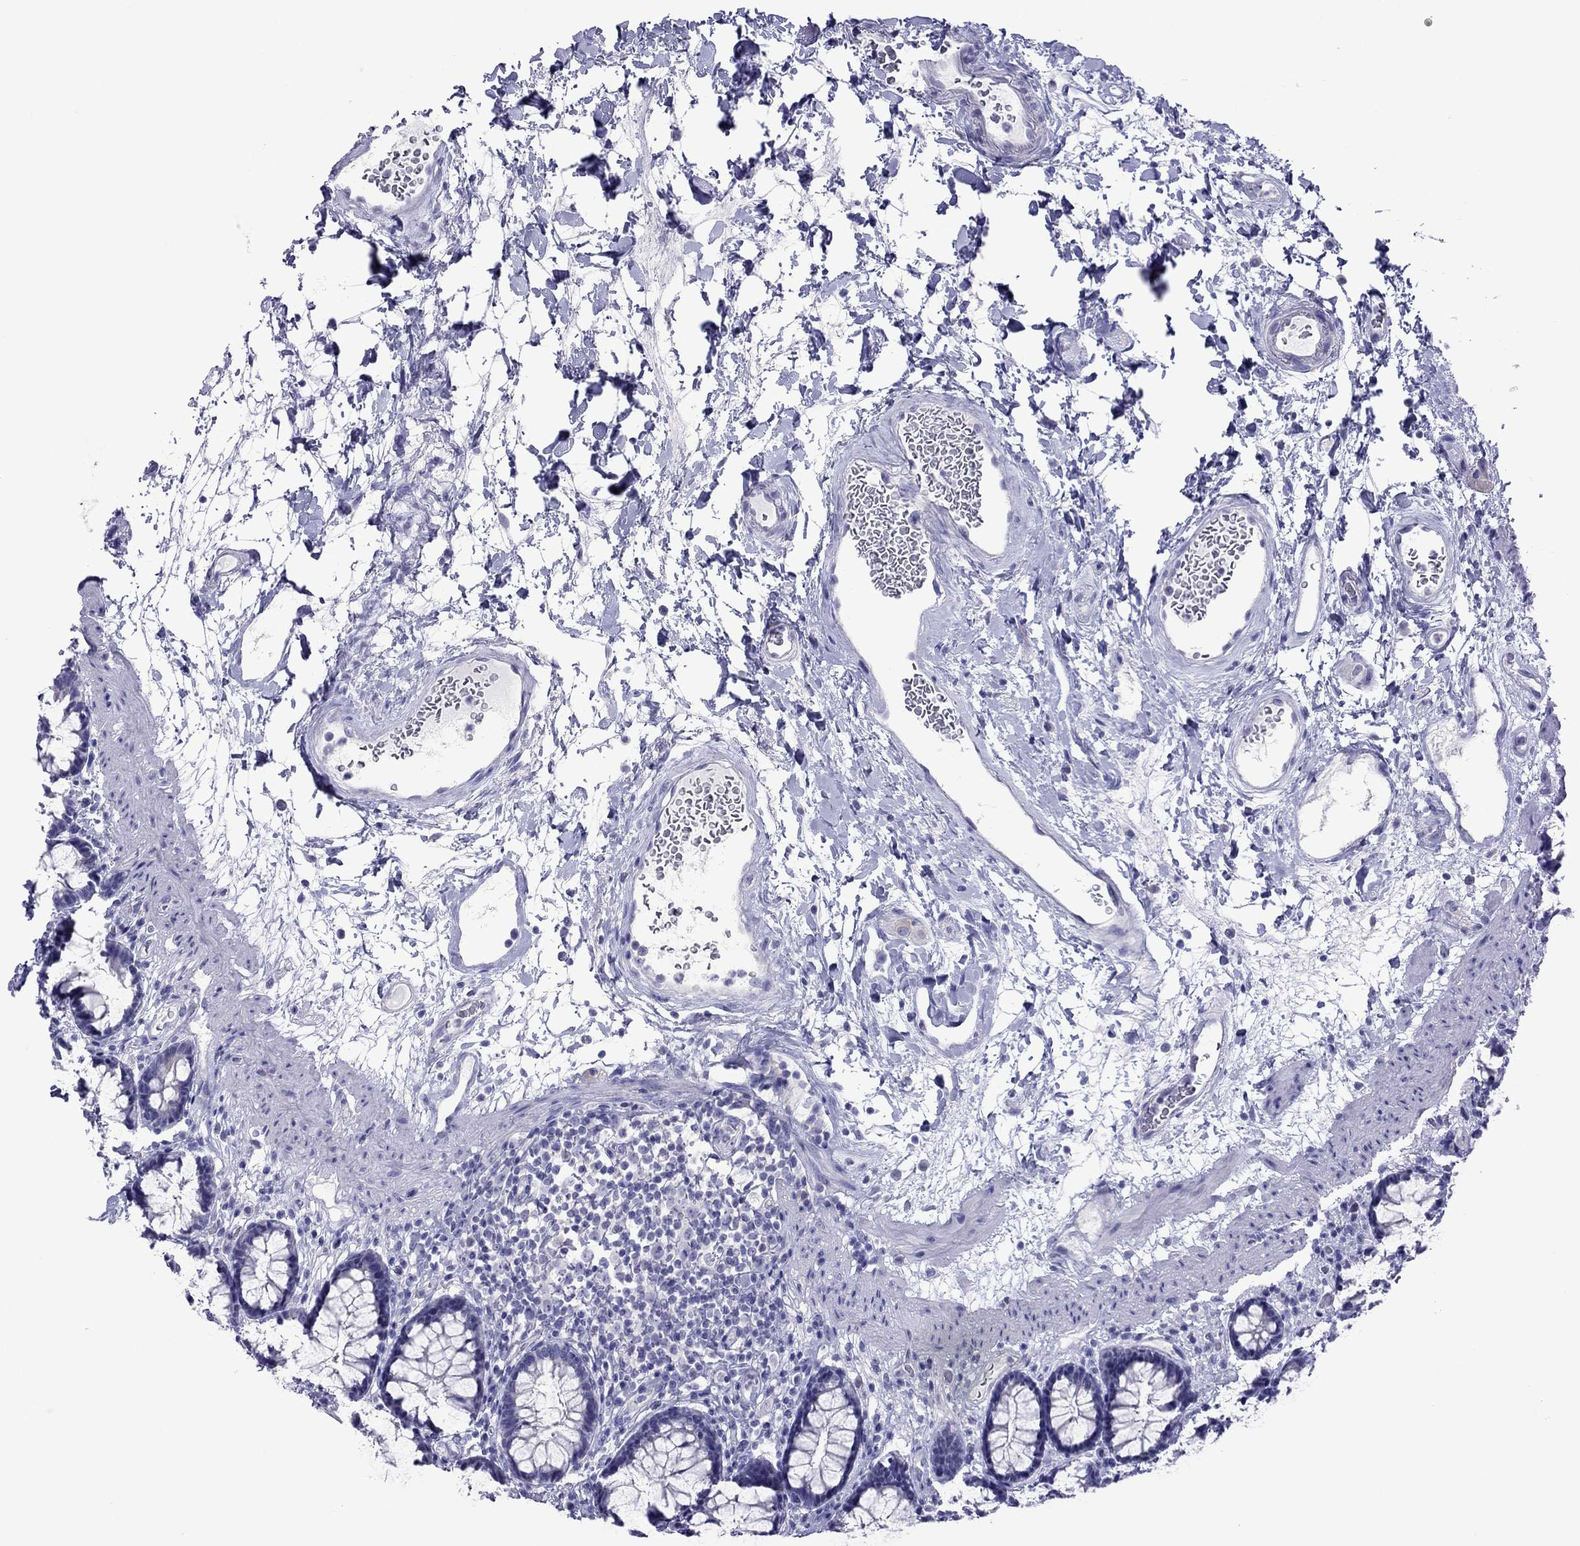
{"staining": {"intensity": "negative", "quantity": "none", "location": "none"}, "tissue": "rectum", "cell_type": "Glandular cells", "image_type": "normal", "snomed": [{"axis": "morphology", "description": "Normal tissue, NOS"}, {"axis": "topography", "description": "Rectum"}], "caption": "A high-resolution image shows immunohistochemistry (IHC) staining of benign rectum, which demonstrates no significant staining in glandular cells.", "gene": "PCDHA6", "patient": {"sex": "male", "age": 72}}